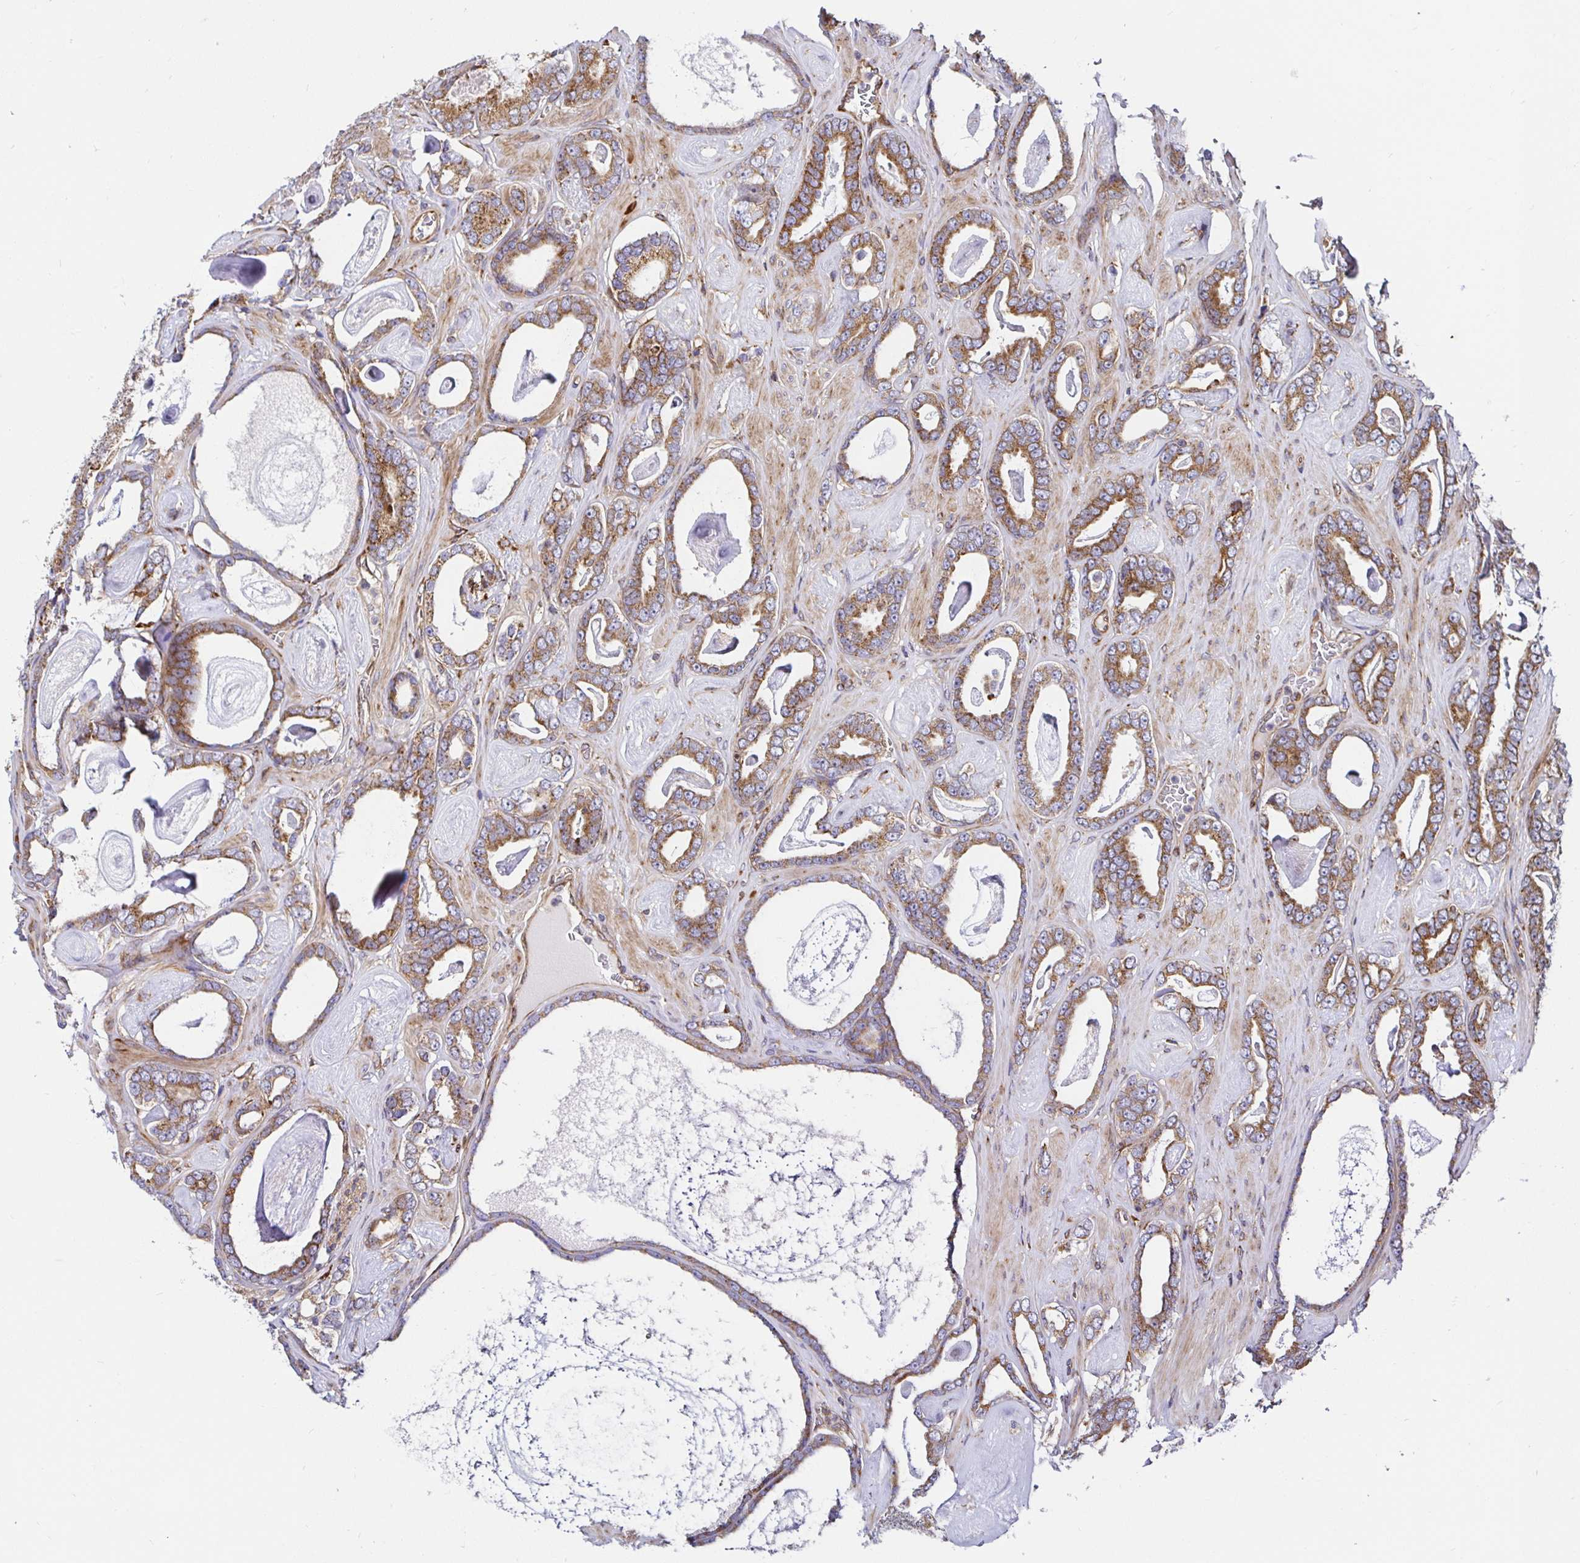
{"staining": {"intensity": "moderate", "quantity": ">75%", "location": "cytoplasmic/membranous"}, "tissue": "prostate cancer", "cell_type": "Tumor cells", "image_type": "cancer", "snomed": [{"axis": "morphology", "description": "Adenocarcinoma, High grade"}, {"axis": "topography", "description": "Prostate"}], "caption": "Prostate cancer was stained to show a protein in brown. There is medium levels of moderate cytoplasmic/membranous positivity in approximately >75% of tumor cells. (Stains: DAB (3,3'-diaminobenzidine) in brown, nuclei in blue, Microscopy: brightfield microscopy at high magnification).", "gene": "SMYD3", "patient": {"sex": "male", "age": 63}}